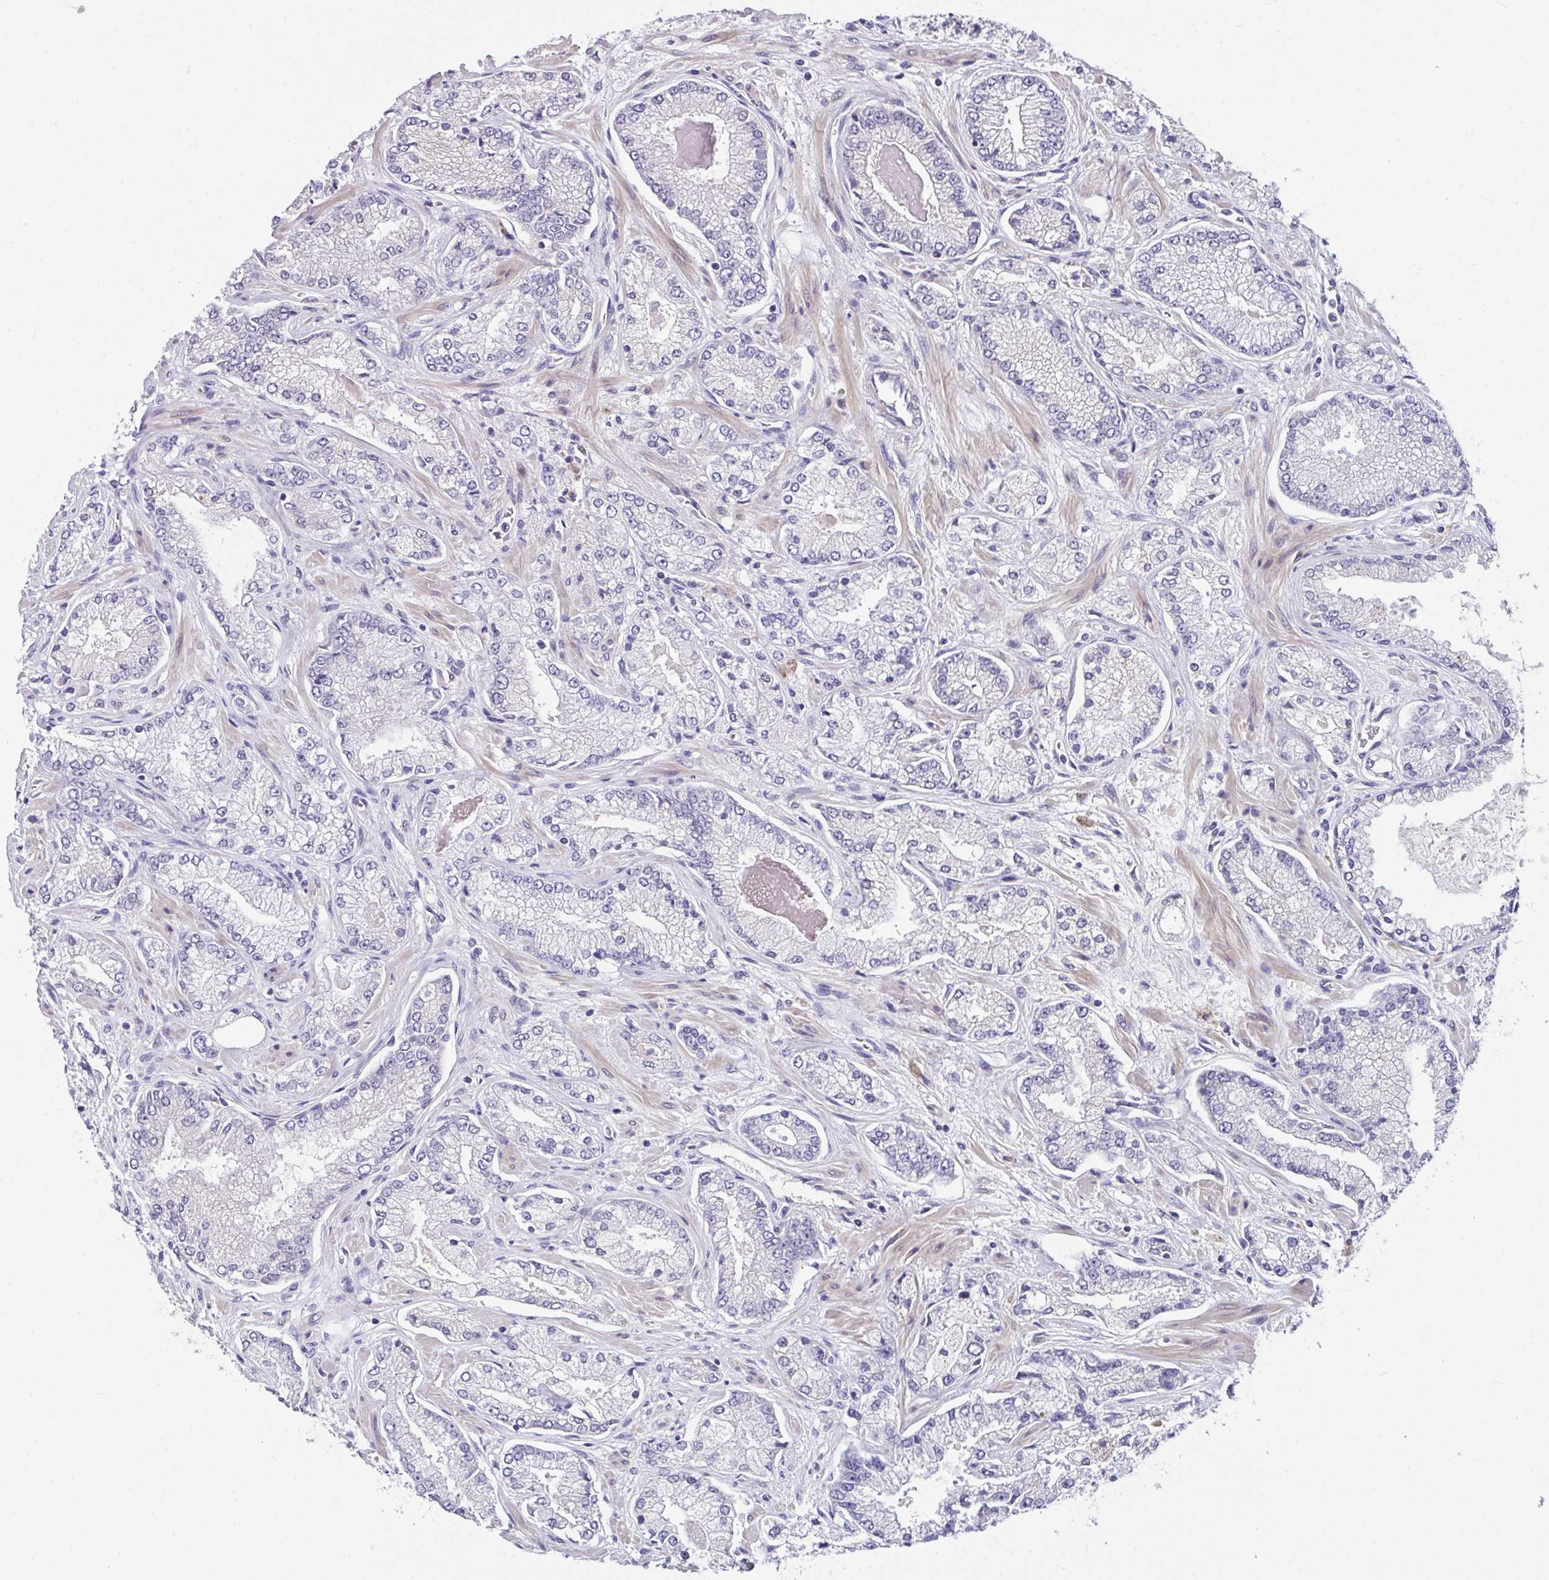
{"staining": {"intensity": "negative", "quantity": "none", "location": "none"}, "tissue": "prostate cancer", "cell_type": "Tumor cells", "image_type": "cancer", "snomed": [{"axis": "morphology", "description": "Normal tissue, NOS"}, {"axis": "morphology", "description": "Adenocarcinoma, High grade"}, {"axis": "topography", "description": "Prostate"}, {"axis": "topography", "description": "Peripheral nerve tissue"}], "caption": "Immunohistochemistry (IHC) of human prostate cancer (adenocarcinoma (high-grade)) displays no expression in tumor cells. (Stains: DAB (3,3'-diaminobenzidine) IHC with hematoxylin counter stain, Microscopy: brightfield microscopy at high magnification).", "gene": "RBBP6", "patient": {"sex": "male", "age": 68}}